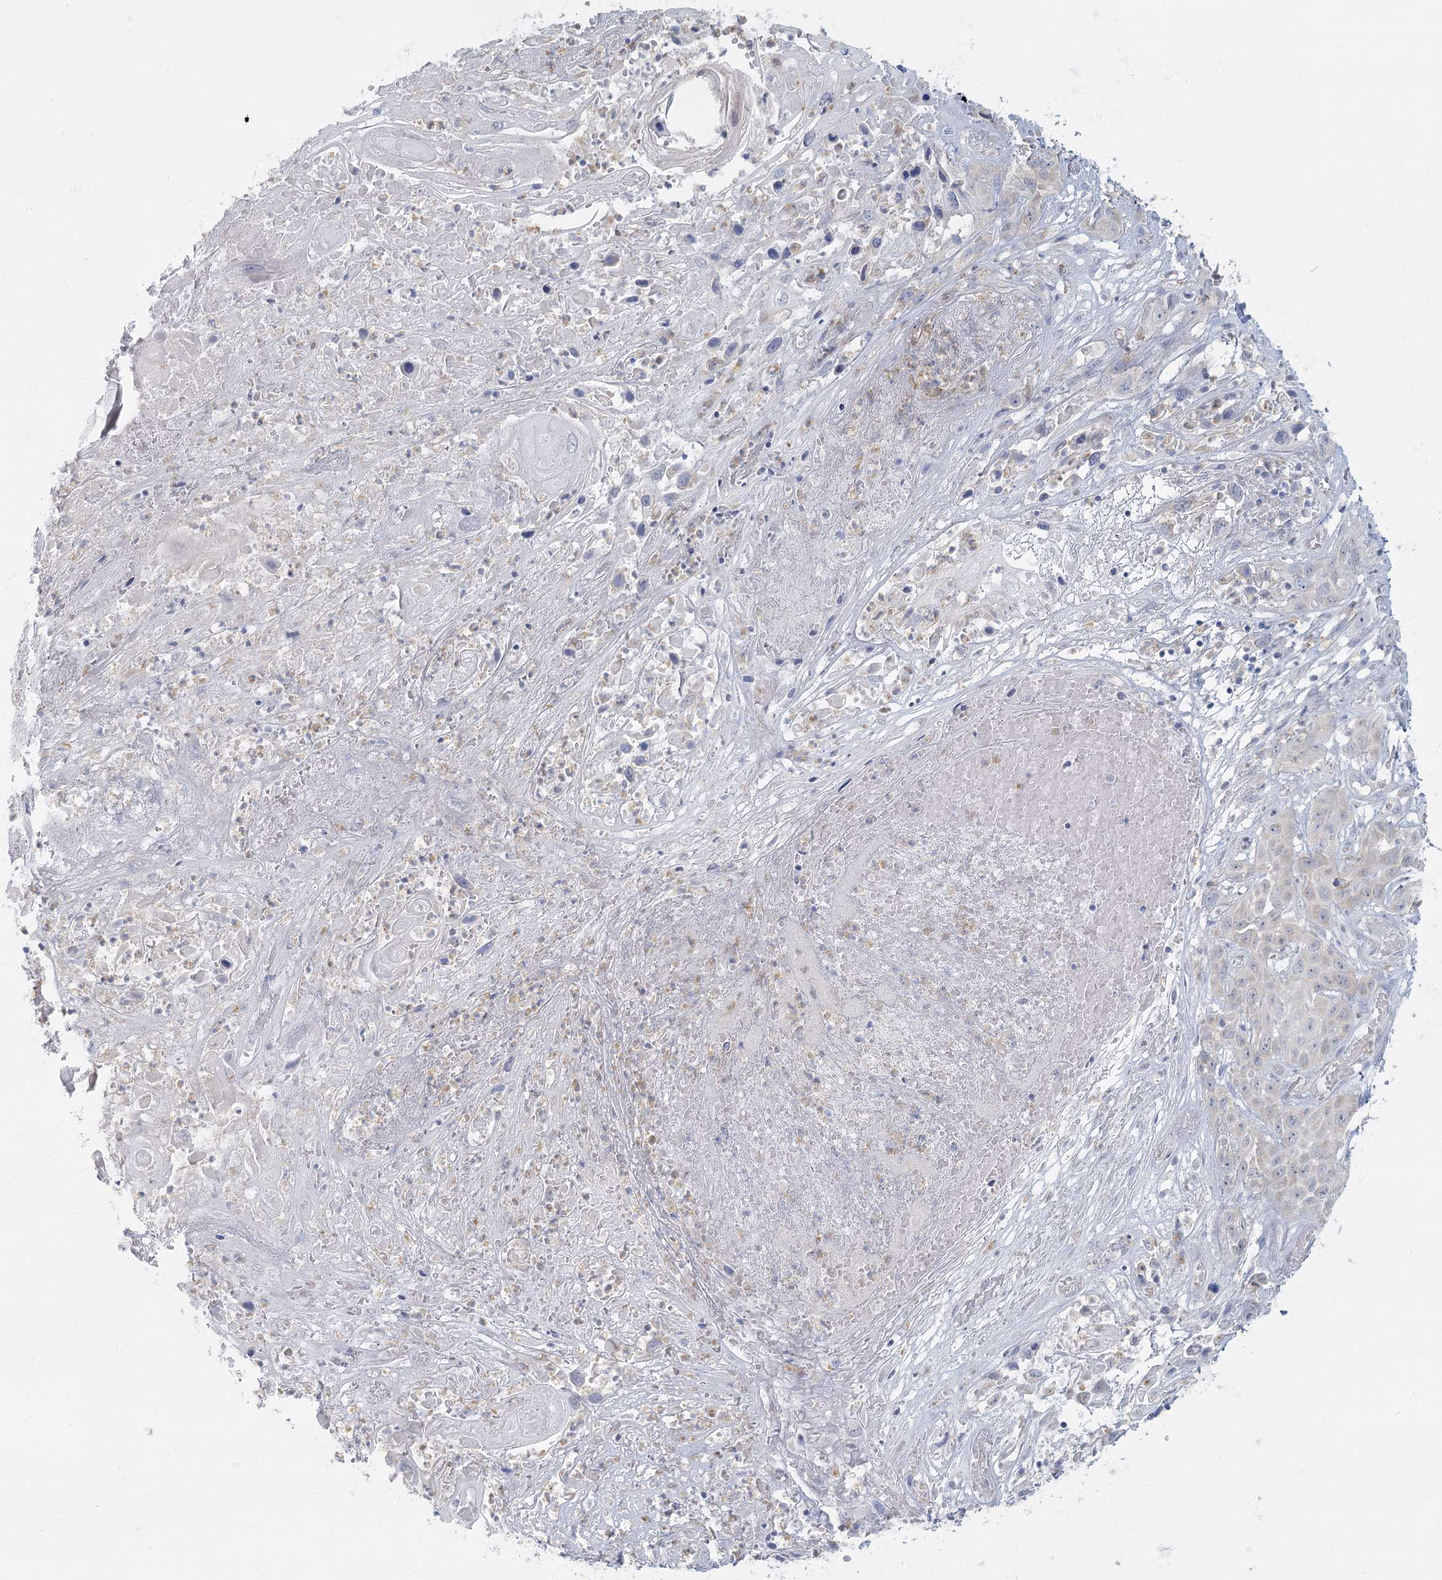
{"staining": {"intensity": "negative", "quantity": "none", "location": "none"}, "tissue": "skin cancer", "cell_type": "Tumor cells", "image_type": "cancer", "snomed": [{"axis": "morphology", "description": "Squamous cell carcinoma, NOS"}, {"axis": "topography", "description": "Skin"}], "caption": "Immunohistochemistry (IHC) histopathology image of skin cancer (squamous cell carcinoma) stained for a protein (brown), which displays no expression in tumor cells.", "gene": "FAM110C", "patient": {"sex": "male", "age": 55}}